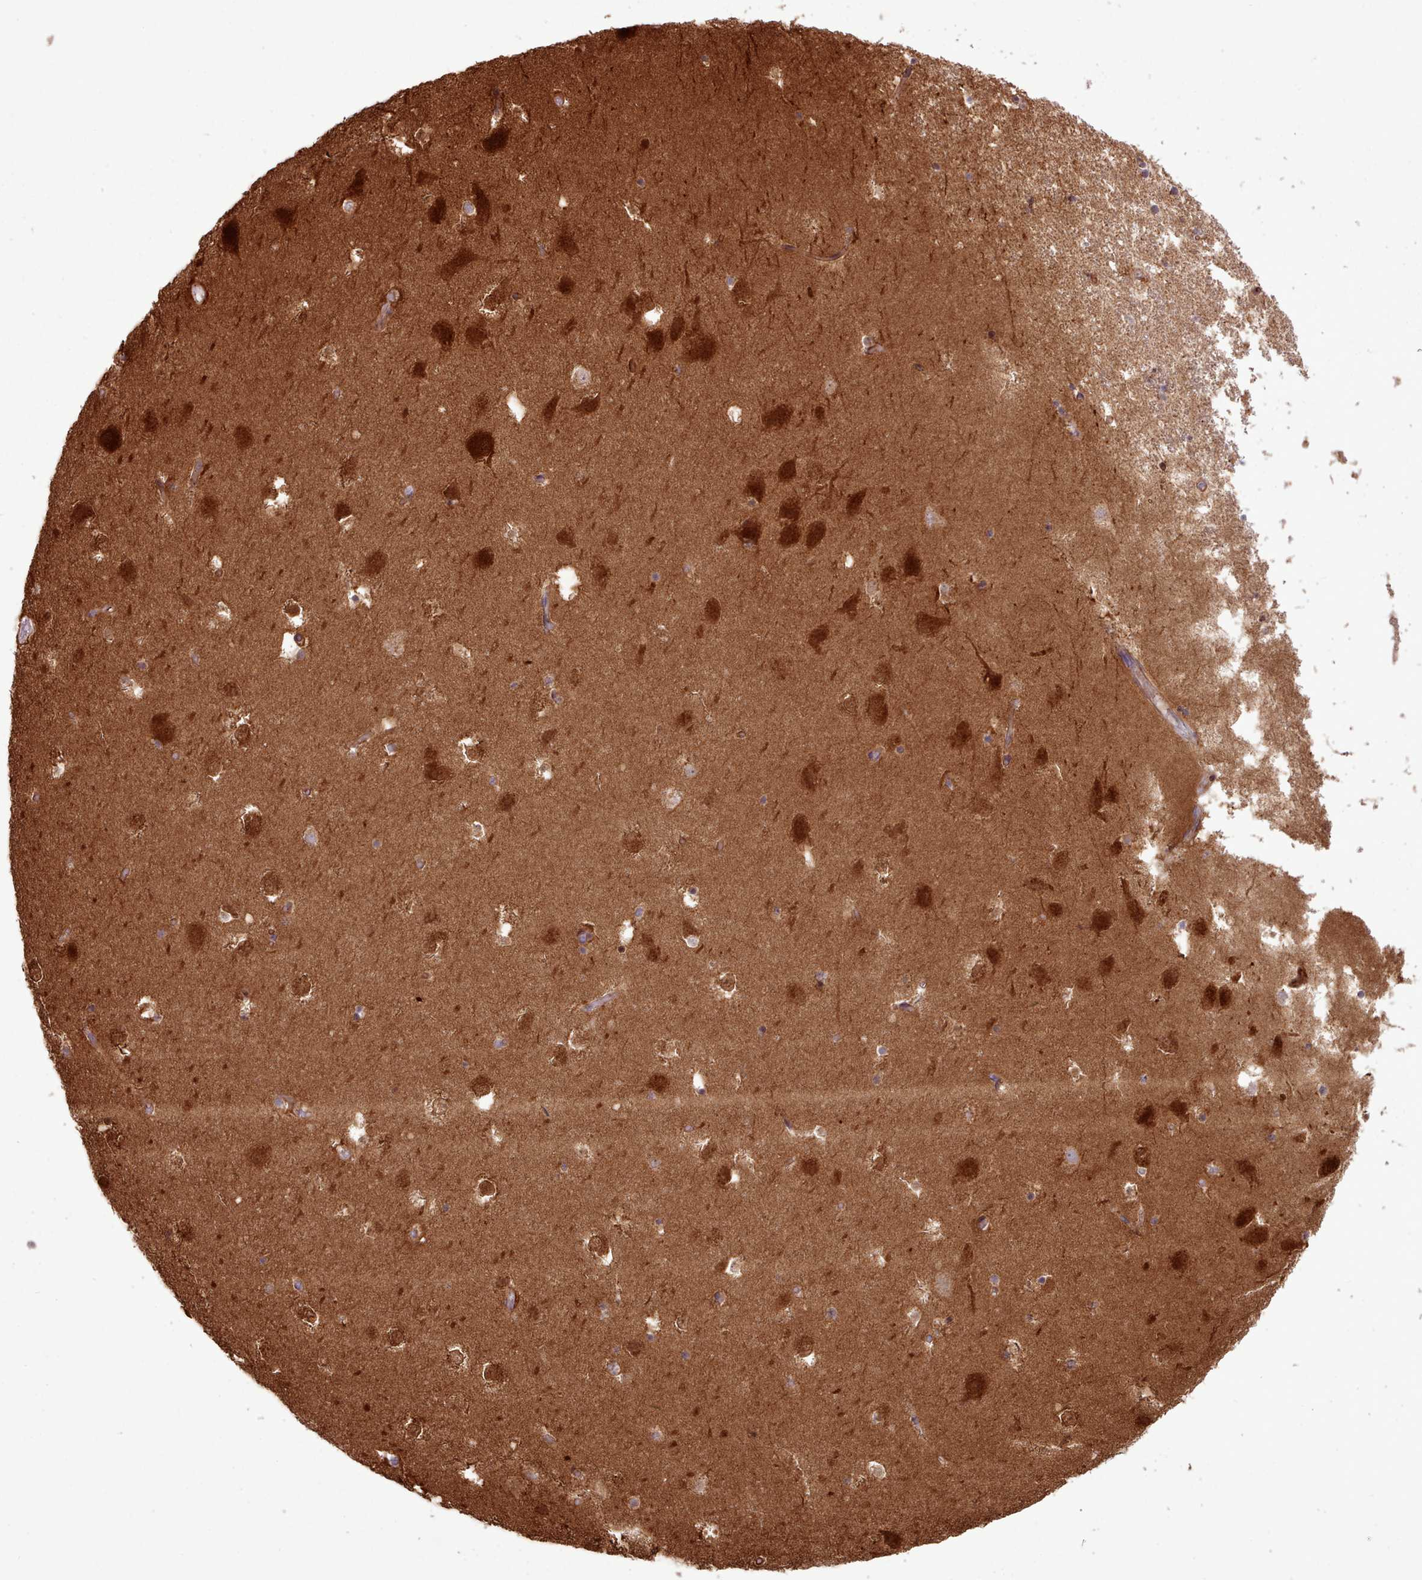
{"staining": {"intensity": "negative", "quantity": "none", "location": "none"}, "tissue": "hippocampus", "cell_type": "Glial cells", "image_type": "normal", "snomed": [{"axis": "morphology", "description": "Normal tissue, NOS"}, {"axis": "topography", "description": "Hippocampus"}], "caption": "An immunohistochemistry photomicrograph of benign hippocampus is shown. There is no staining in glial cells of hippocampus.", "gene": "PPP3R1", "patient": {"sex": "female", "age": 52}}